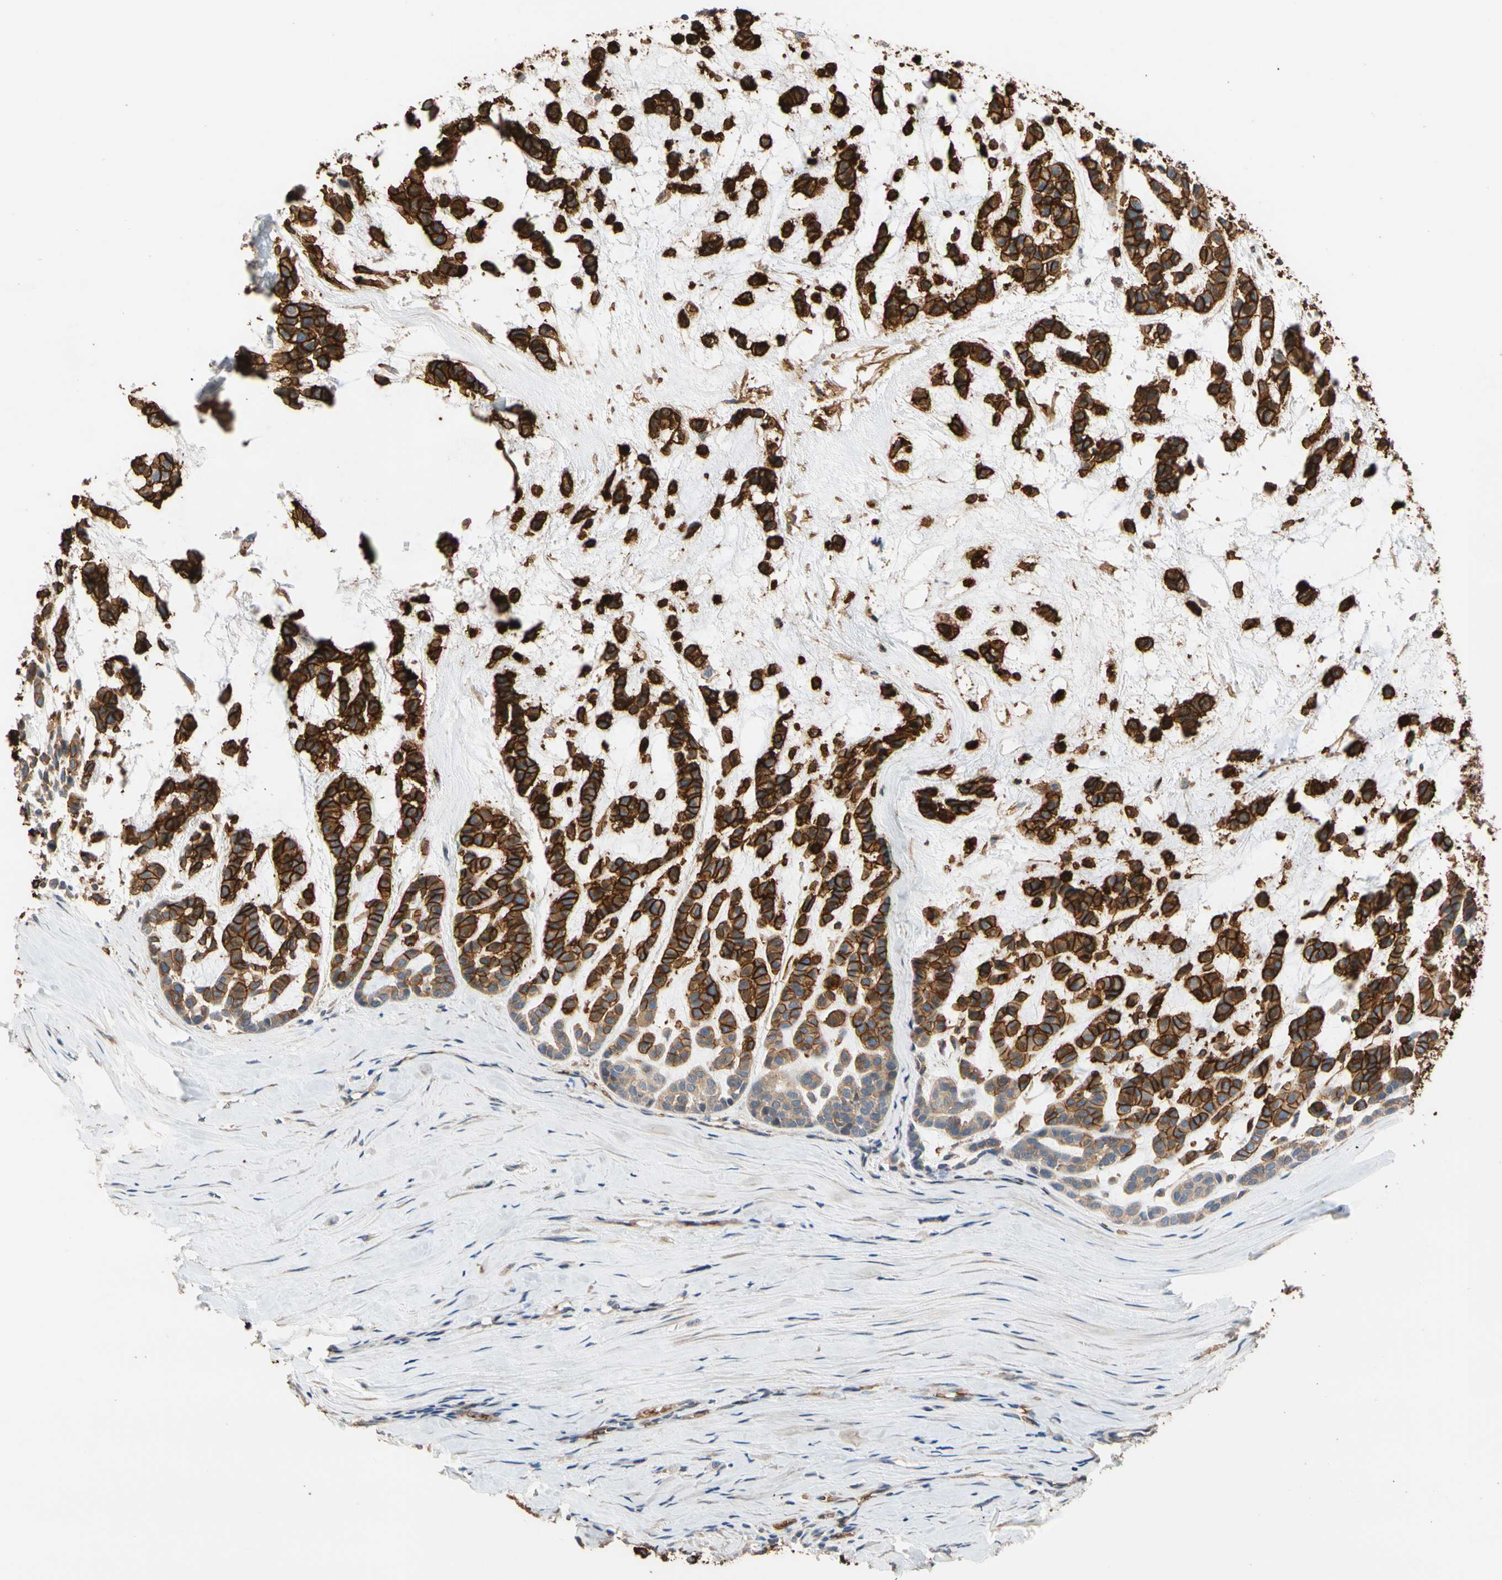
{"staining": {"intensity": "strong", "quantity": ">75%", "location": "cytoplasmic/membranous"}, "tissue": "head and neck cancer", "cell_type": "Tumor cells", "image_type": "cancer", "snomed": [{"axis": "morphology", "description": "Adenocarcinoma, NOS"}, {"axis": "morphology", "description": "Adenoma, NOS"}, {"axis": "topography", "description": "Head-Neck"}], "caption": "Brown immunohistochemical staining in head and neck cancer (adenocarcinoma) displays strong cytoplasmic/membranous positivity in about >75% of tumor cells.", "gene": "RIOK2", "patient": {"sex": "female", "age": 55}}